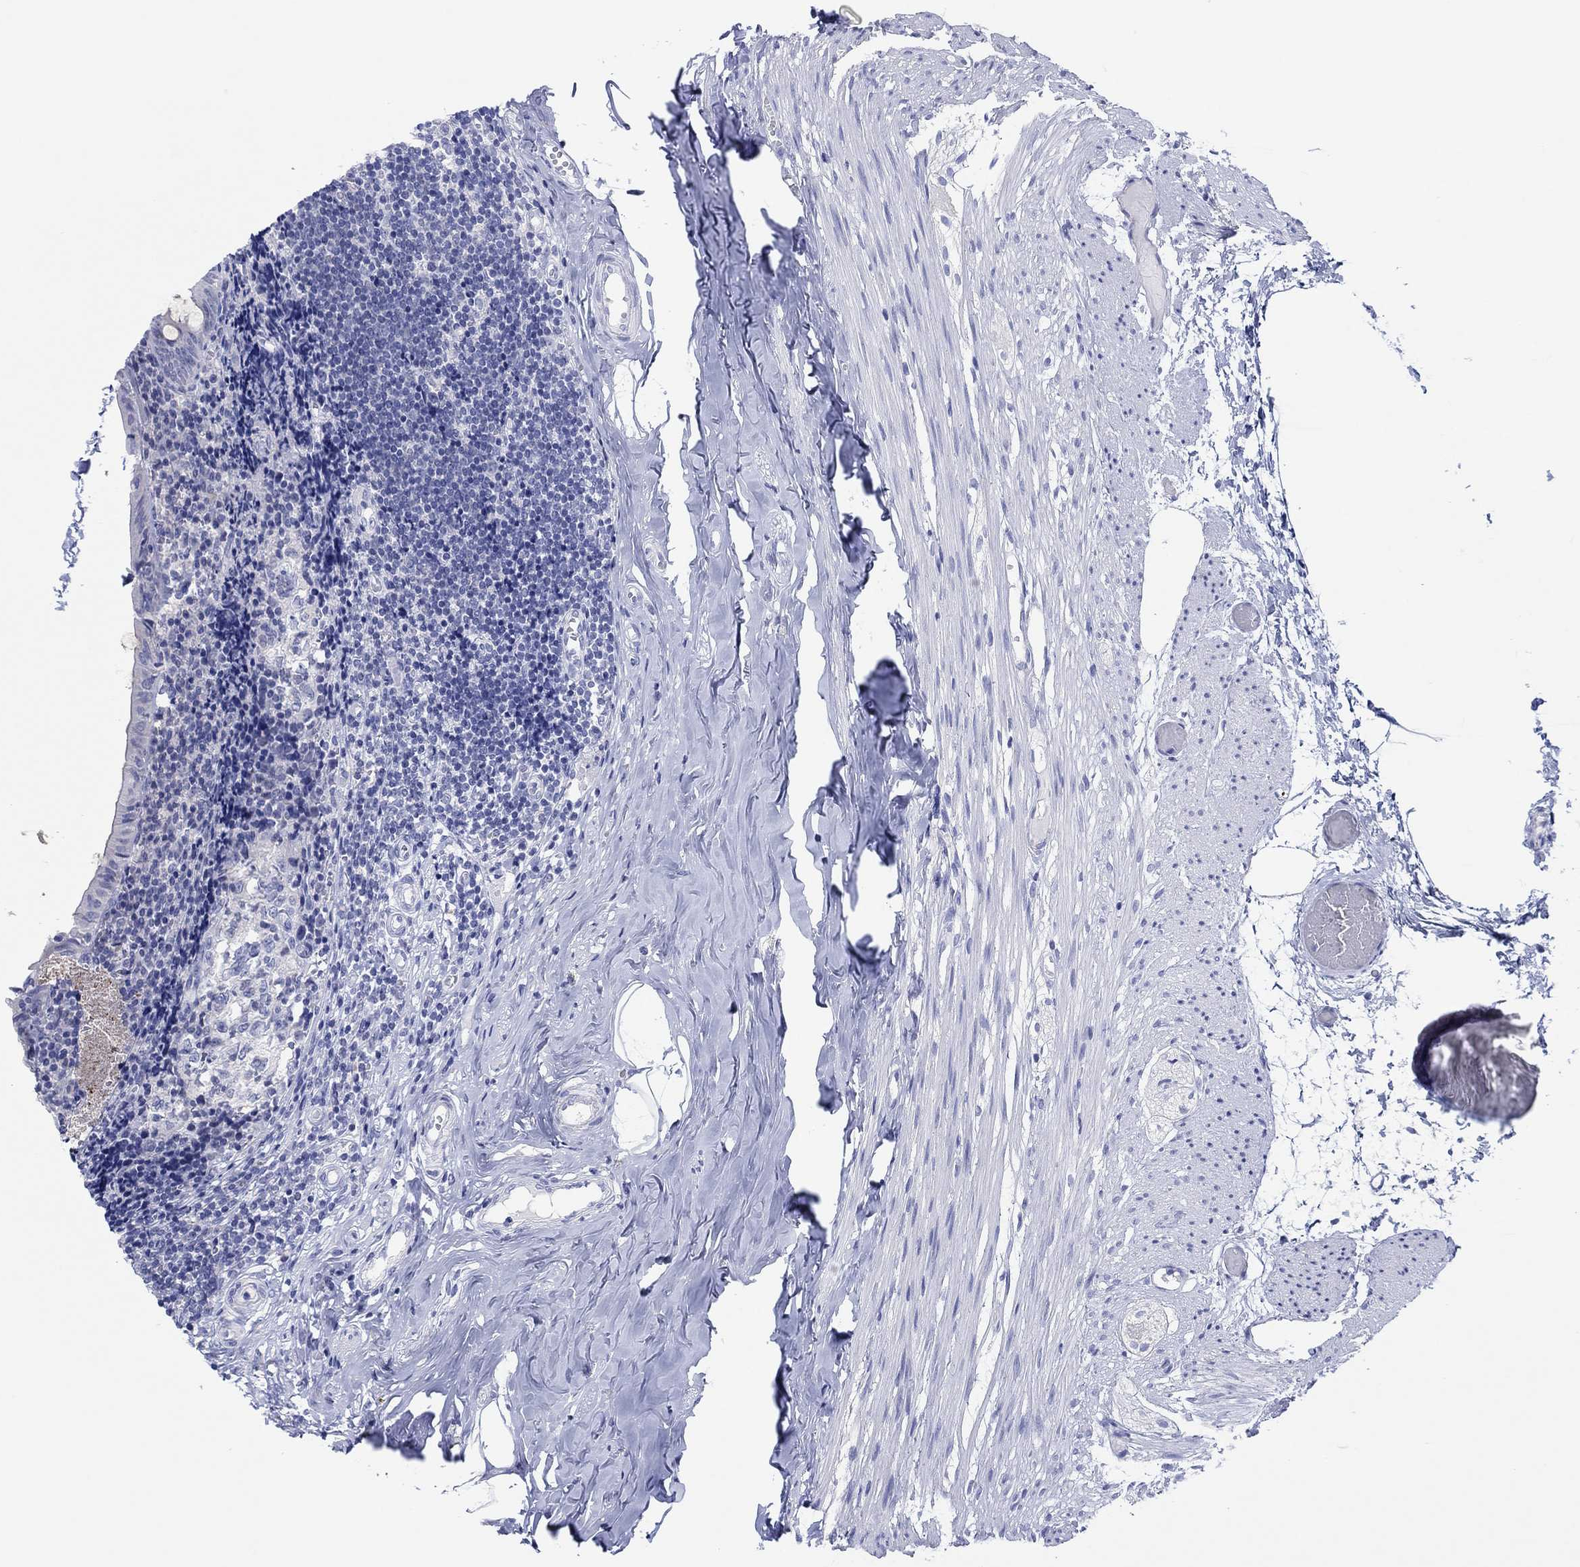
{"staining": {"intensity": "negative", "quantity": "none", "location": "none"}, "tissue": "appendix", "cell_type": "Glandular cells", "image_type": "normal", "snomed": [{"axis": "morphology", "description": "Normal tissue, NOS"}, {"axis": "topography", "description": "Appendix"}], "caption": "Immunohistochemistry (IHC) of benign appendix shows no expression in glandular cells.", "gene": "MAGEB6", "patient": {"sex": "female", "age": 23}}